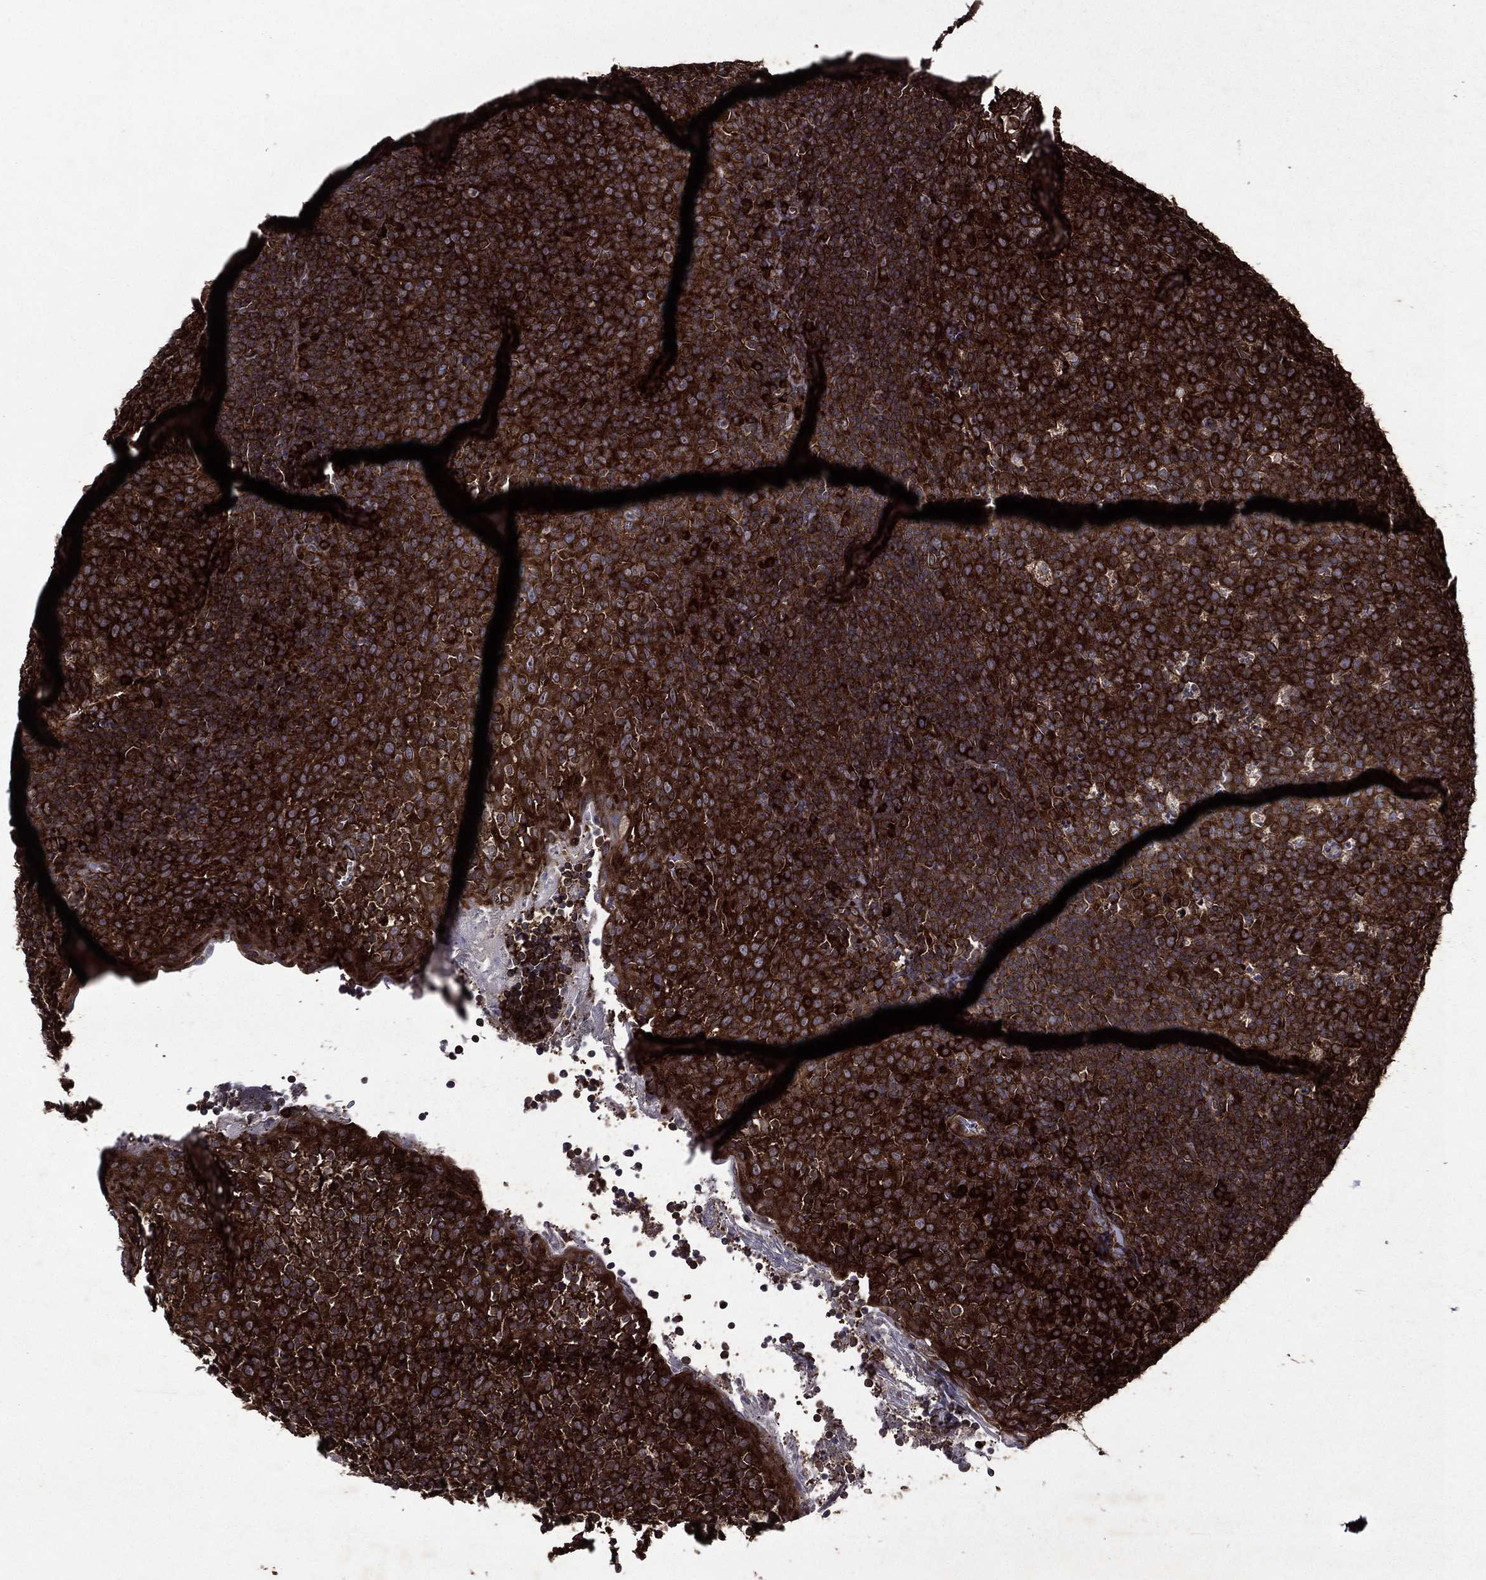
{"staining": {"intensity": "strong", "quantity": ">75%", "location": "cytoplasmic/membranous"}, "tissue": "tonsil", "cell_type": "Germinal center cells", "image_type": "normal", "snomed": [{"axis": "morphology", "description": "Normal tissue, NOS"}, {"axis": "topography", "description": "Tonsil"}], "caption": "Immunohistochemical staining of unremarkable tonsil demonstrates >75% levels of strong cytoplasmic/membranous protein positivity in about >75% of germinal center cells. Using DAB (3,3'-diaminobenzidine) (brown) and hematoxylin (blue) stains, captured at high magnification using brightfield microscopy.", "gene": "EIF2B4", "patient": {"sex": "female", "age": 5}}